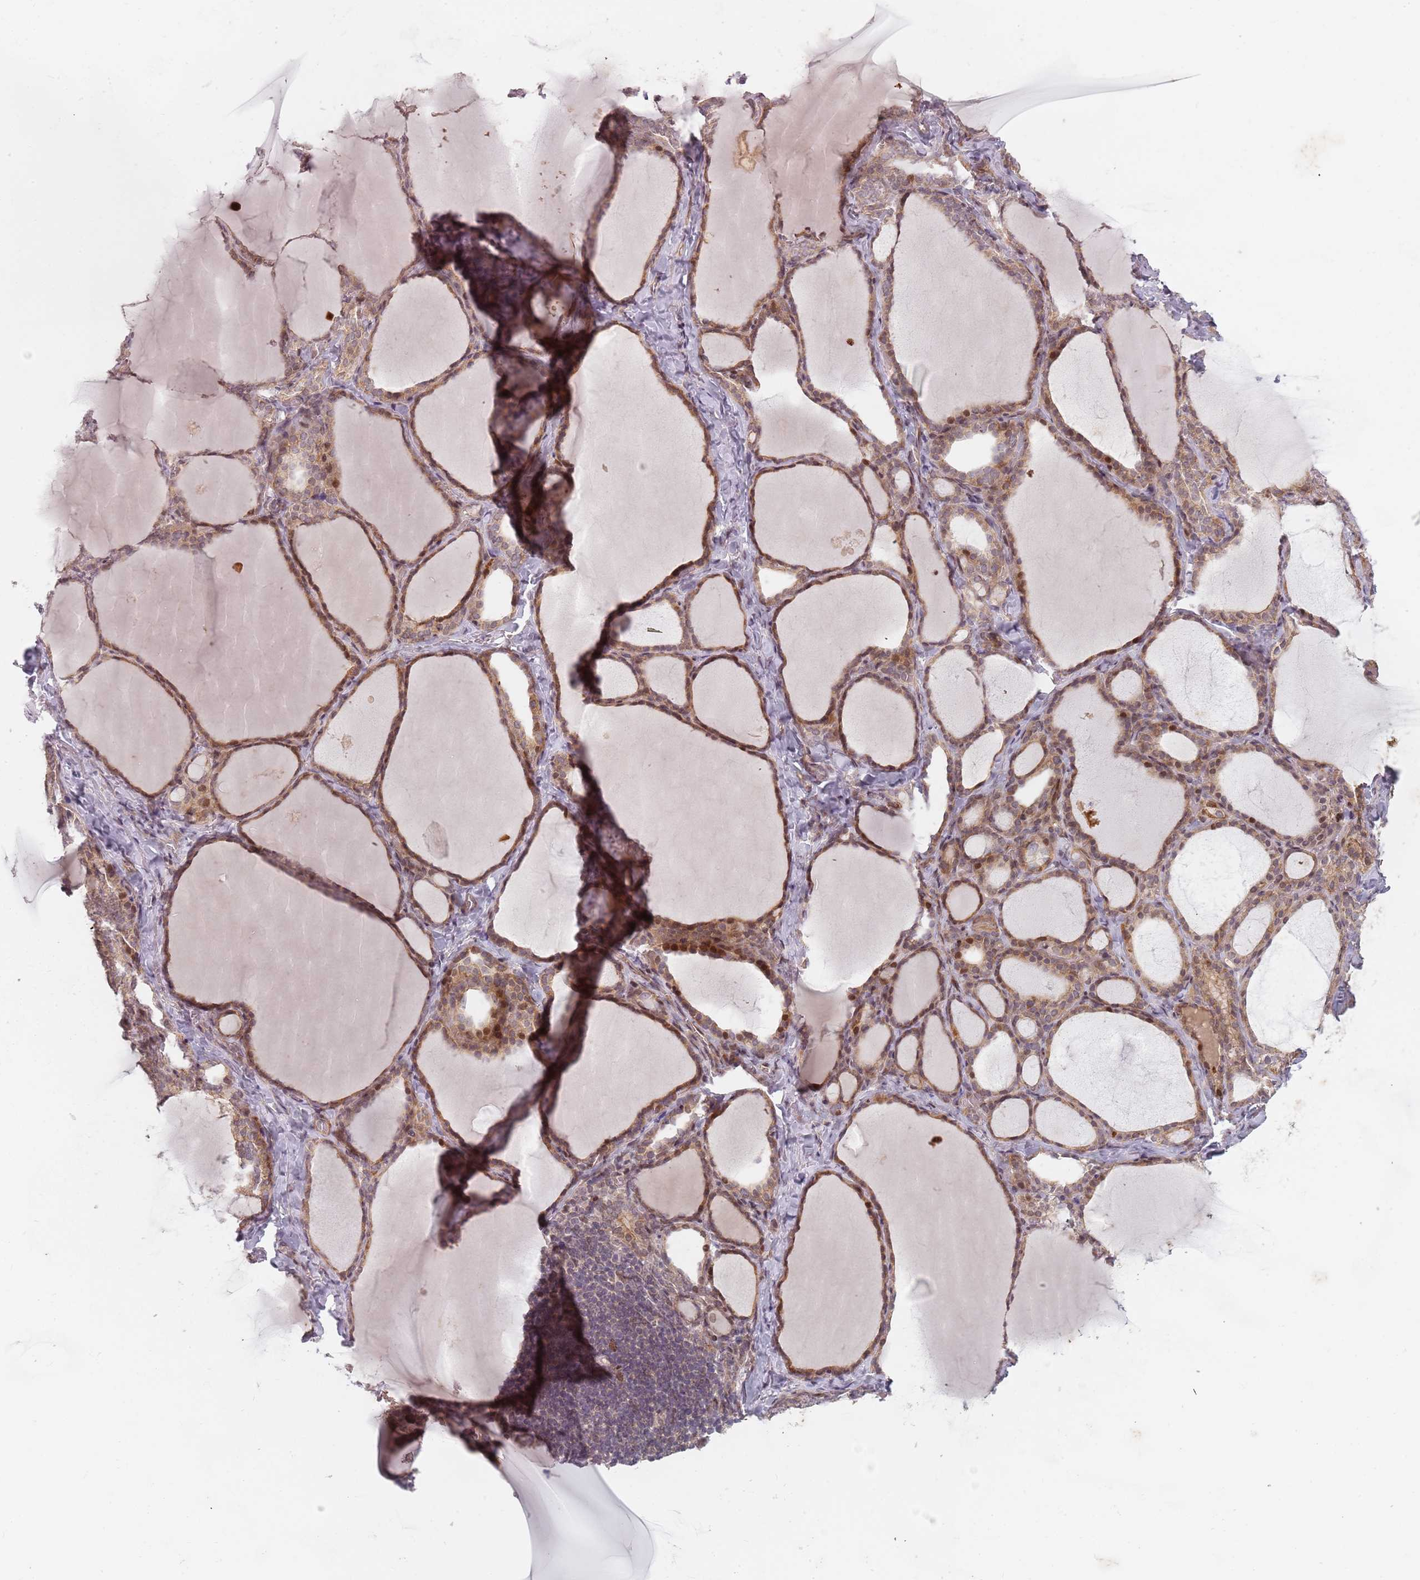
{"staining": {"intensity": "moderate", "quantity": ">75%", "location": "cytoplasmic/membranous,nuclear"}, "tissue": "thyroid gland", "cell_type": "Glandular cells", "image_type": "normal", "snomed": [{"axis": "morphology", "description": "Normal tissue, NOS"}, {"axis": "topography", "description": "Thyroid gland"}], "caption": "Thyroid gland stained with IHC reveals moderate cytoplasmic/membranous,nuclear expression in approximately >75% of glandular cells. The staining is performed using DAB brown chromogen to label protein expression. The nuclei are counter-stained blue using hematoxylin.", "gene": "RPS6KA2", "patient": {"sex": "female", "age": 39}}